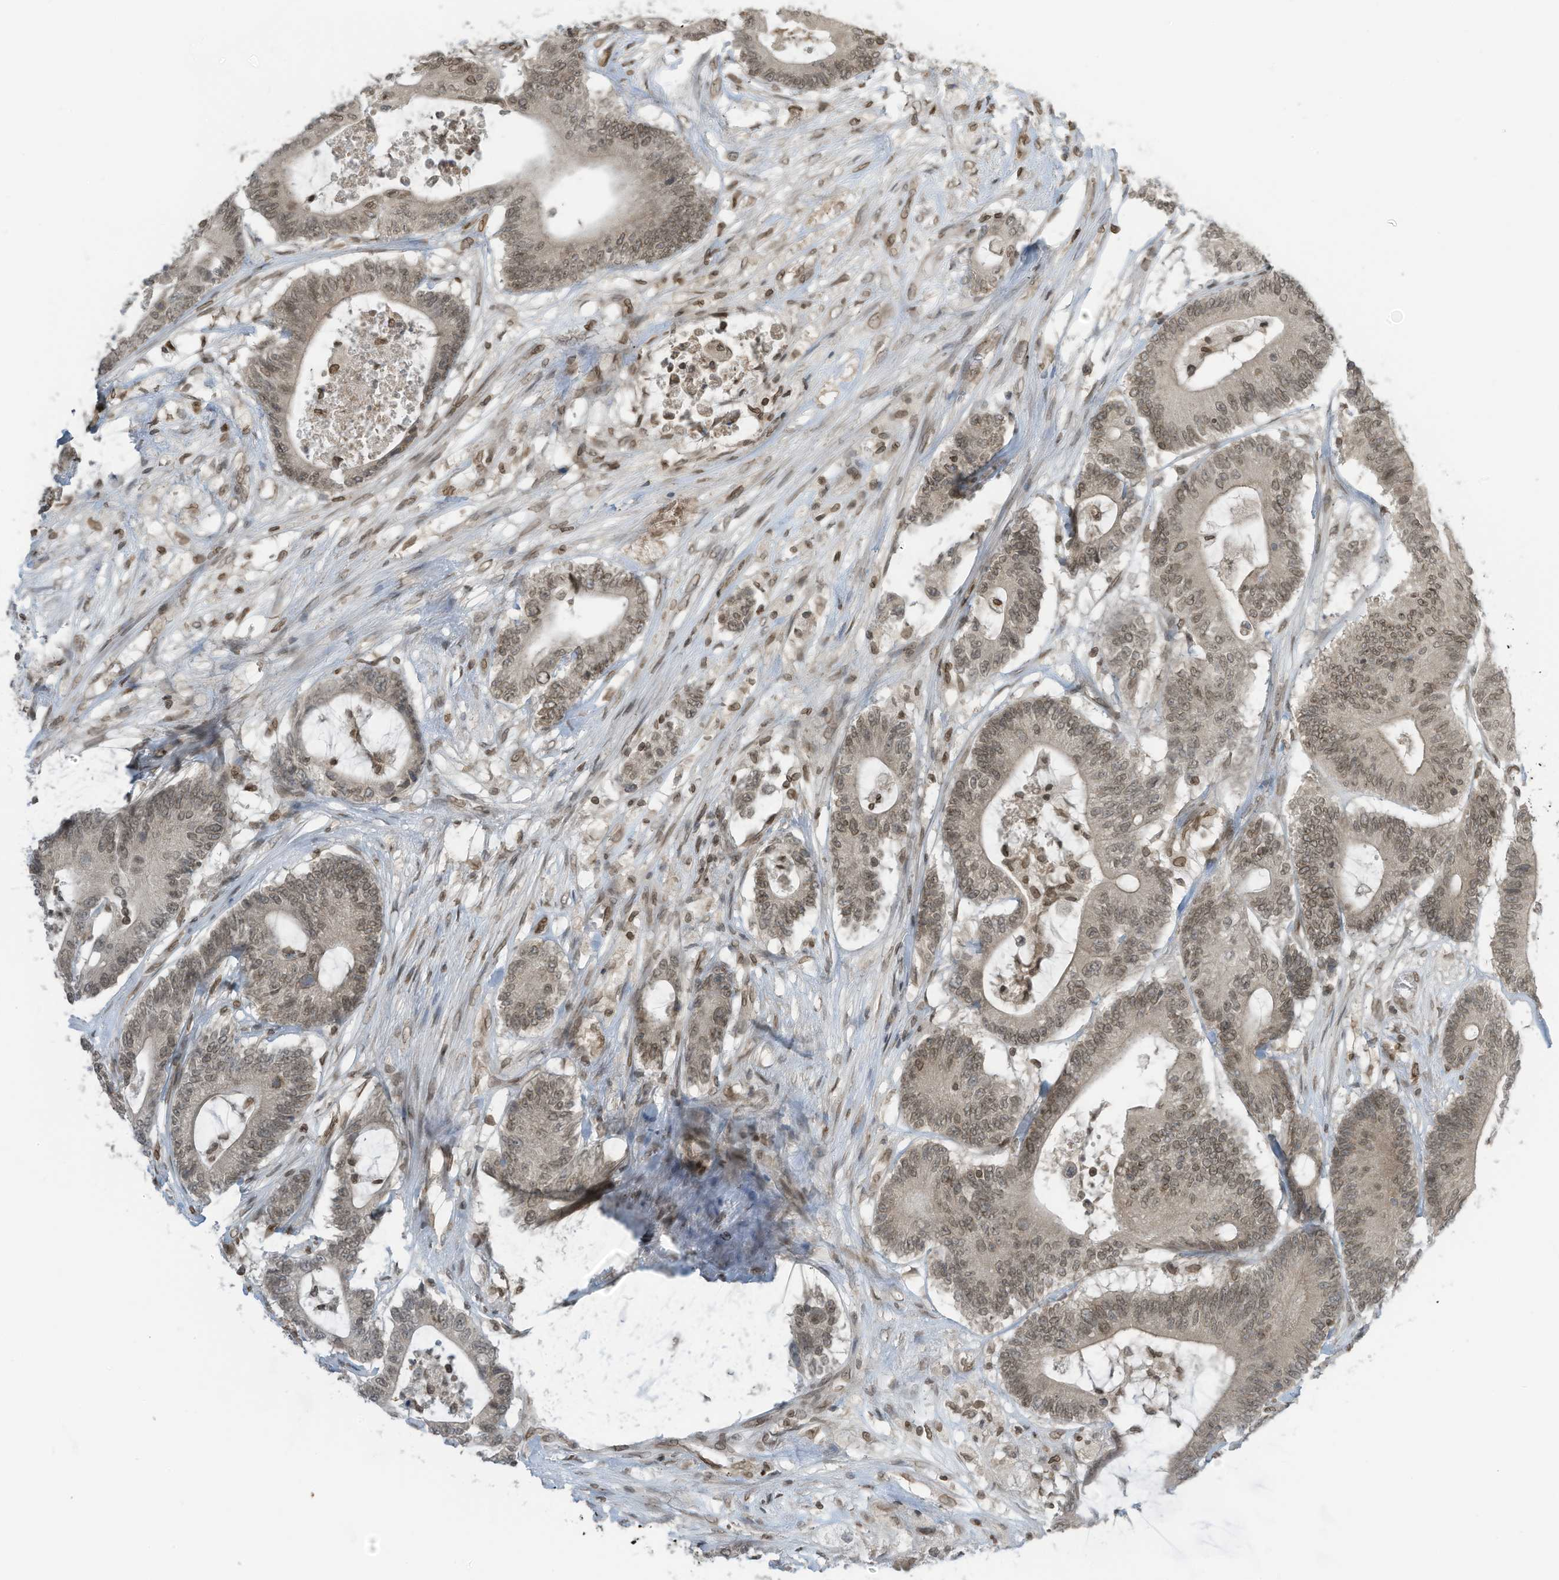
{"staining": {"intensity": "moderate", "quantity": ">75%", "location": "nuclear"}, "tissue": "colorectal cancer", "cell_type": "Tumor cells", "image_type": "cancer", "snomed": [{"axis": "morphology", "description": "Adenocarcinoma, NOS"}, {"axis": "topography", "description": "Colon"}], "caption": "IHC (DAB) staining of human colorectal cancer (adenocarcinoma) reveals moderate nuclear protein staining in approximately >75% of tumor cells.", "gene": "RABL3", "patient": {"sex": "female", "age": 84}}